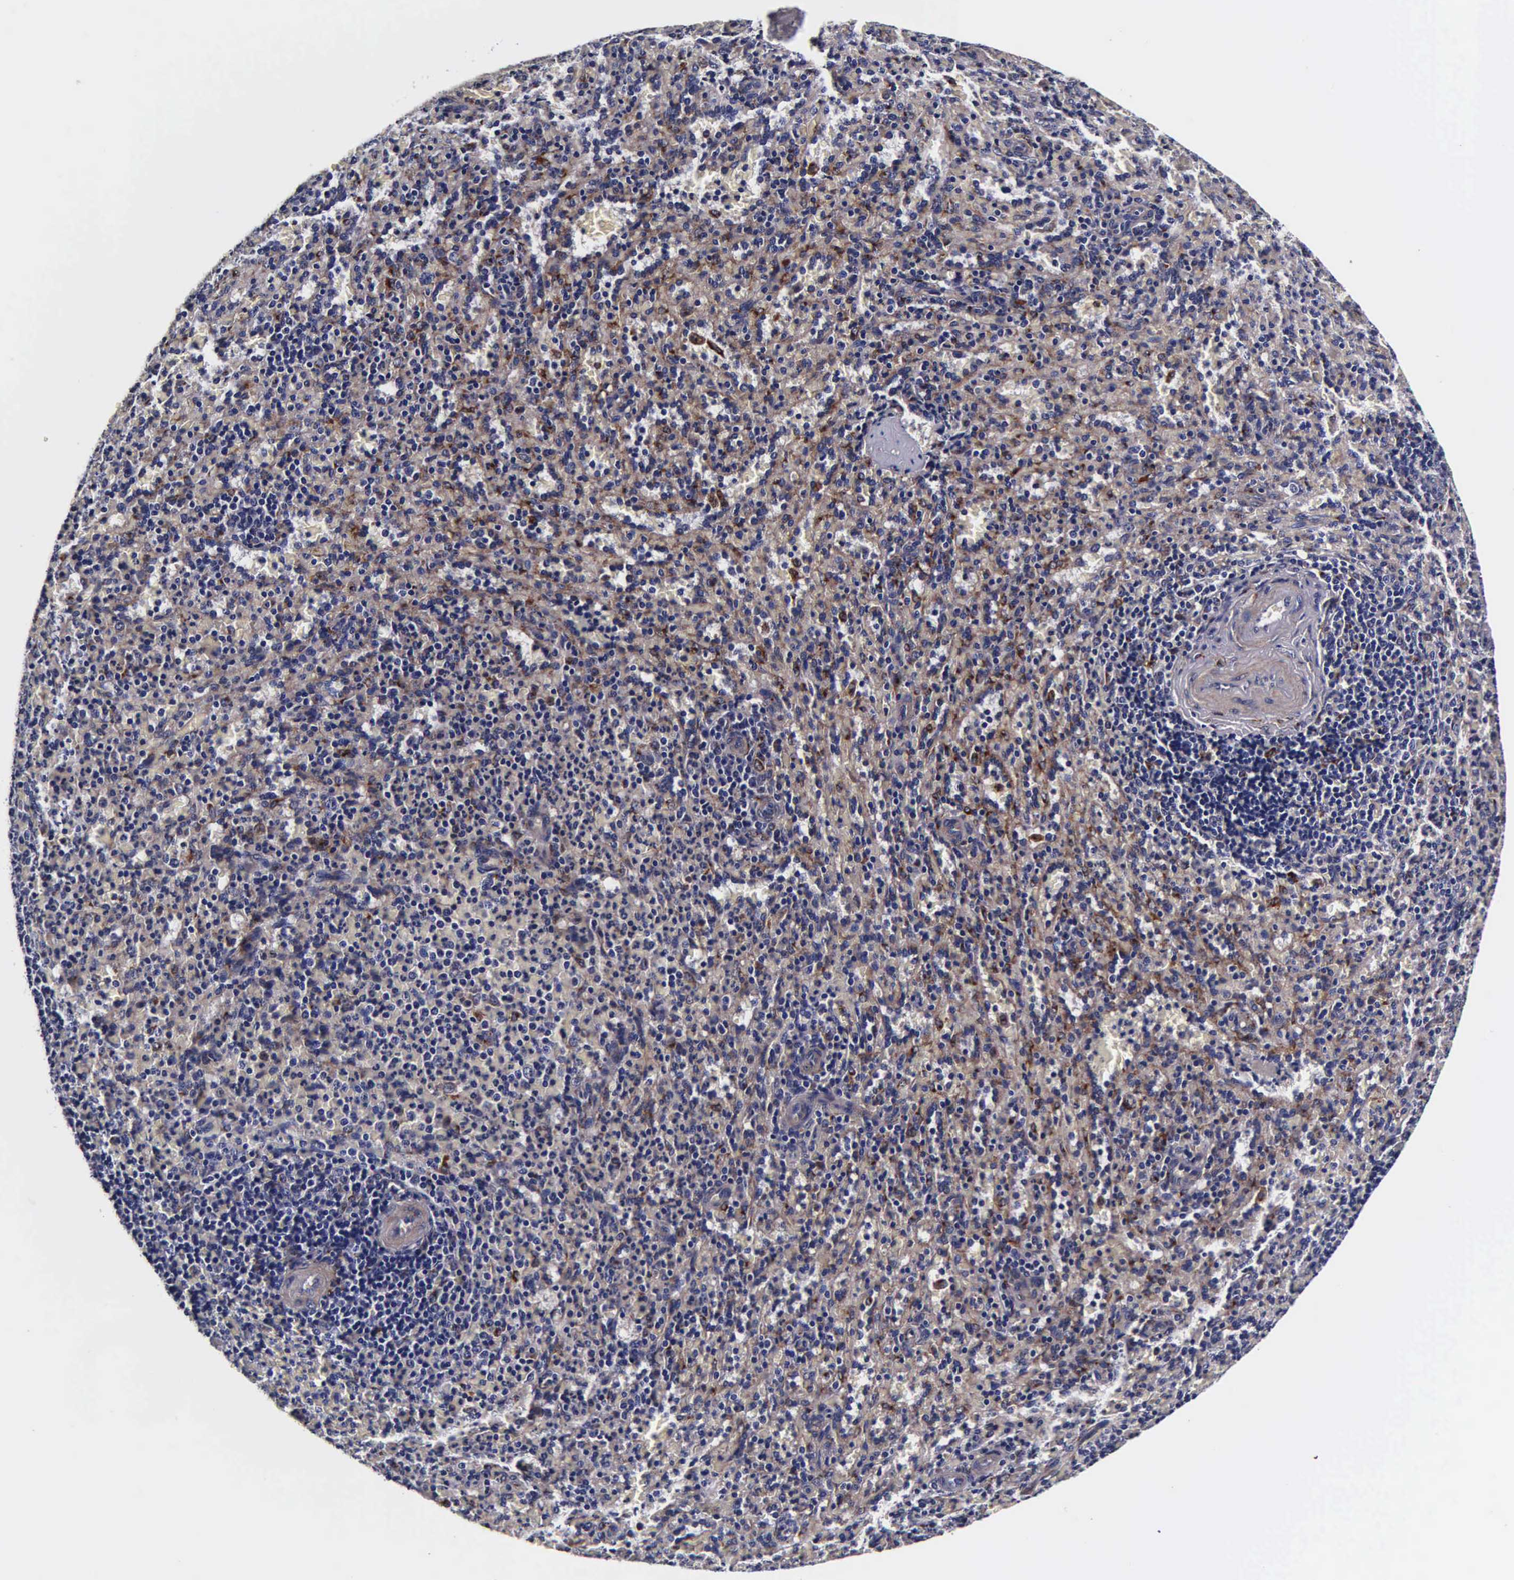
{"staining": {"intensity": "moderate", "quantity": "25%-75%", "location": "cytoplasmic/membranous"}, "tissue": "spleen", "cell_type": "Cells in red pulp", "image_type": "normal", "snomed": [{"axis": "morphology", "description": "Normal tissue, NOS"}, {"axis": "topography", "description": "Spleen"}], "caption": "This image shows normal spleen stained with immunohistochemistry (IHC) to label a protein in brown. The cytoplasmic/membranous of cells in red pulp show moderate positivity for the protein. Nuclei are counter-stained blue.", "gene": "CST3", "patient": {"sex": "female", "age": 21}}